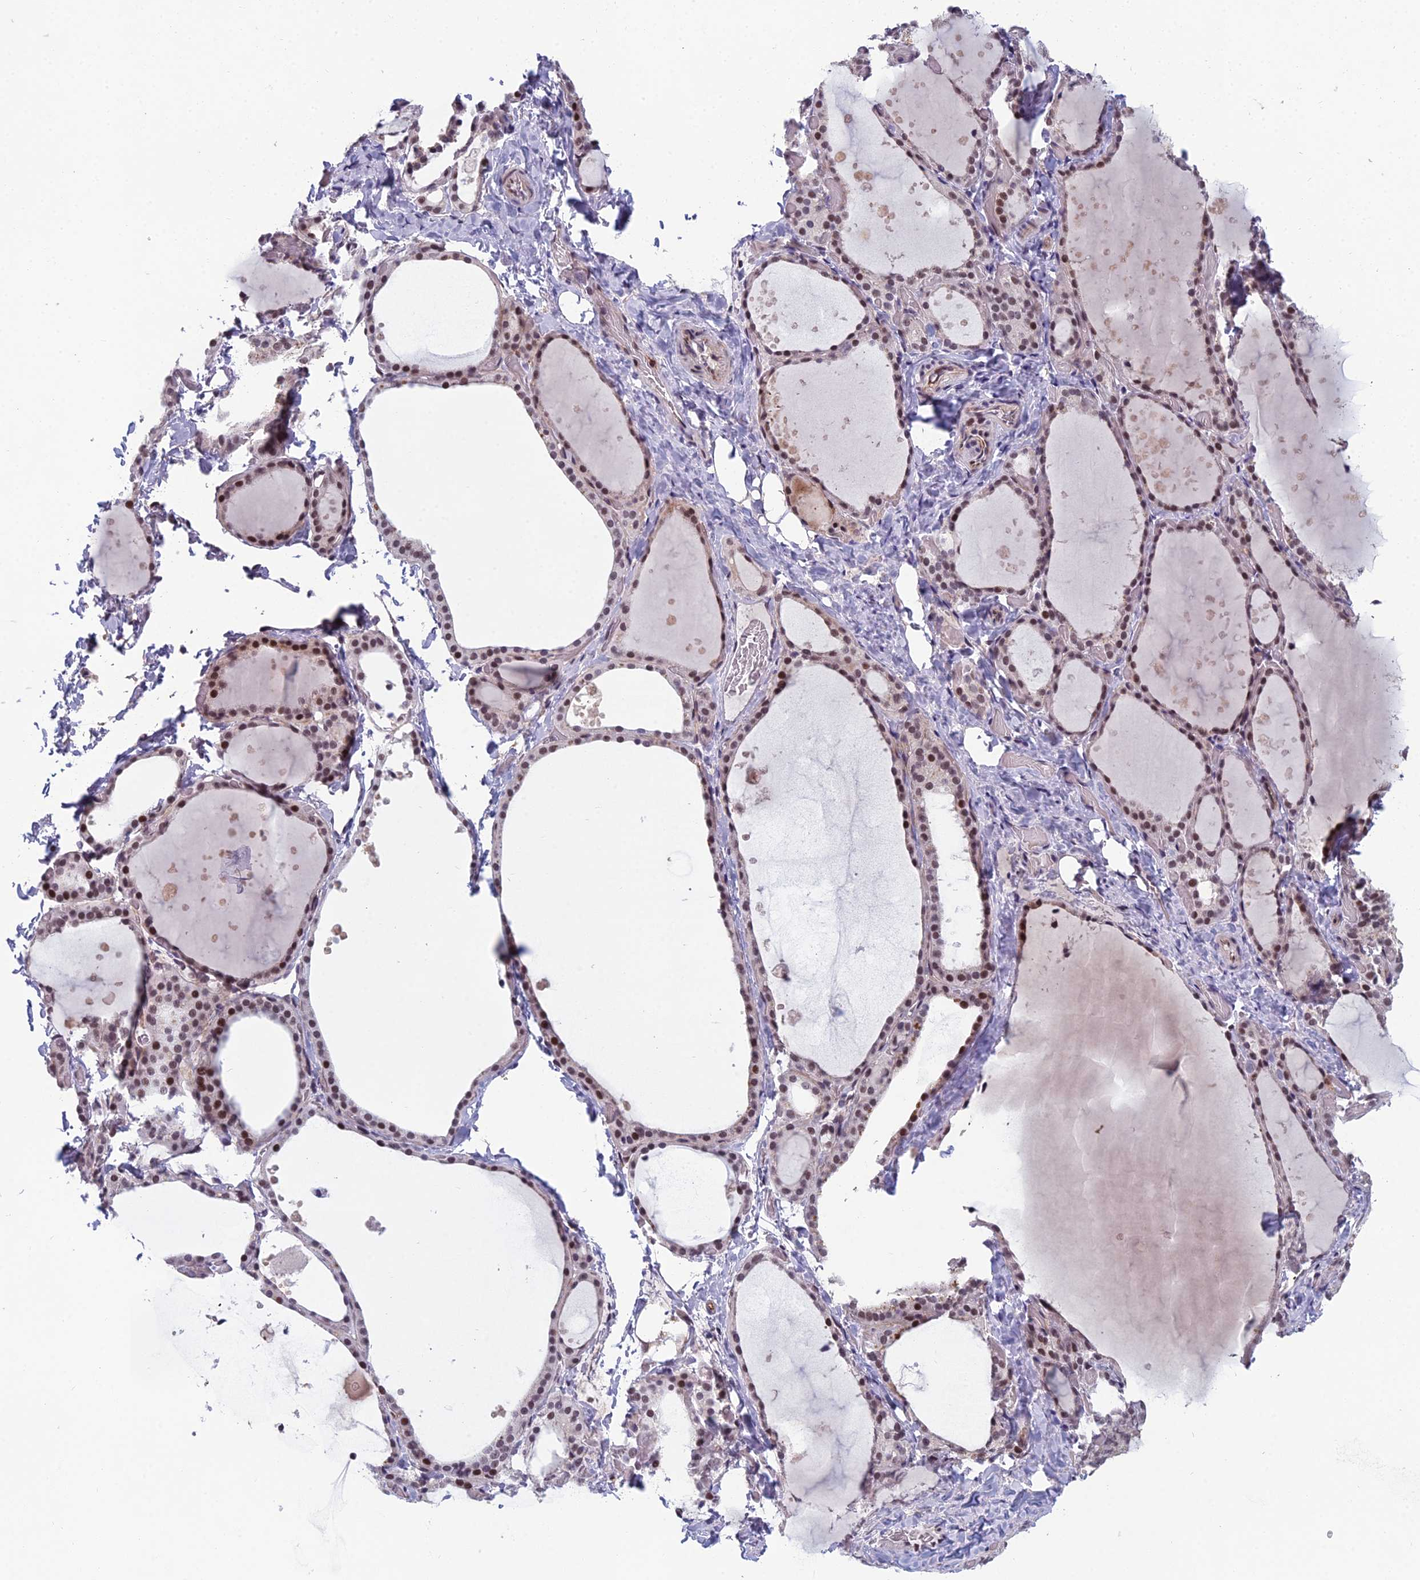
{"staining": {"intensity": "moderate", "quantity": ">75%", "location": "nuclear"}, "tissue": "thyroid gland", "cell_type": "Glandular cells", "image_type": "normal", "snomed": [{"axis": "morphology", "description": "Normal tissue, NOS"}, {"axis": "topography", "description": "Thyroid gland"}], "caption": "High-magnification brightfield microscopy of unremarkable thyroid gland stained with DAB (brown) and counterstained with hematoxylin (blue). glandular cells exhibit moderate nuclear expression is present in about>75% of cells. The staining was performed using DAB (3,3'-diaminobenzidine), with brown indicating positive protein expression. Nuclei are stained blue with hematoxylin.", "gene": "RGS17", "patient": {"sex": "female", "age": 44}}